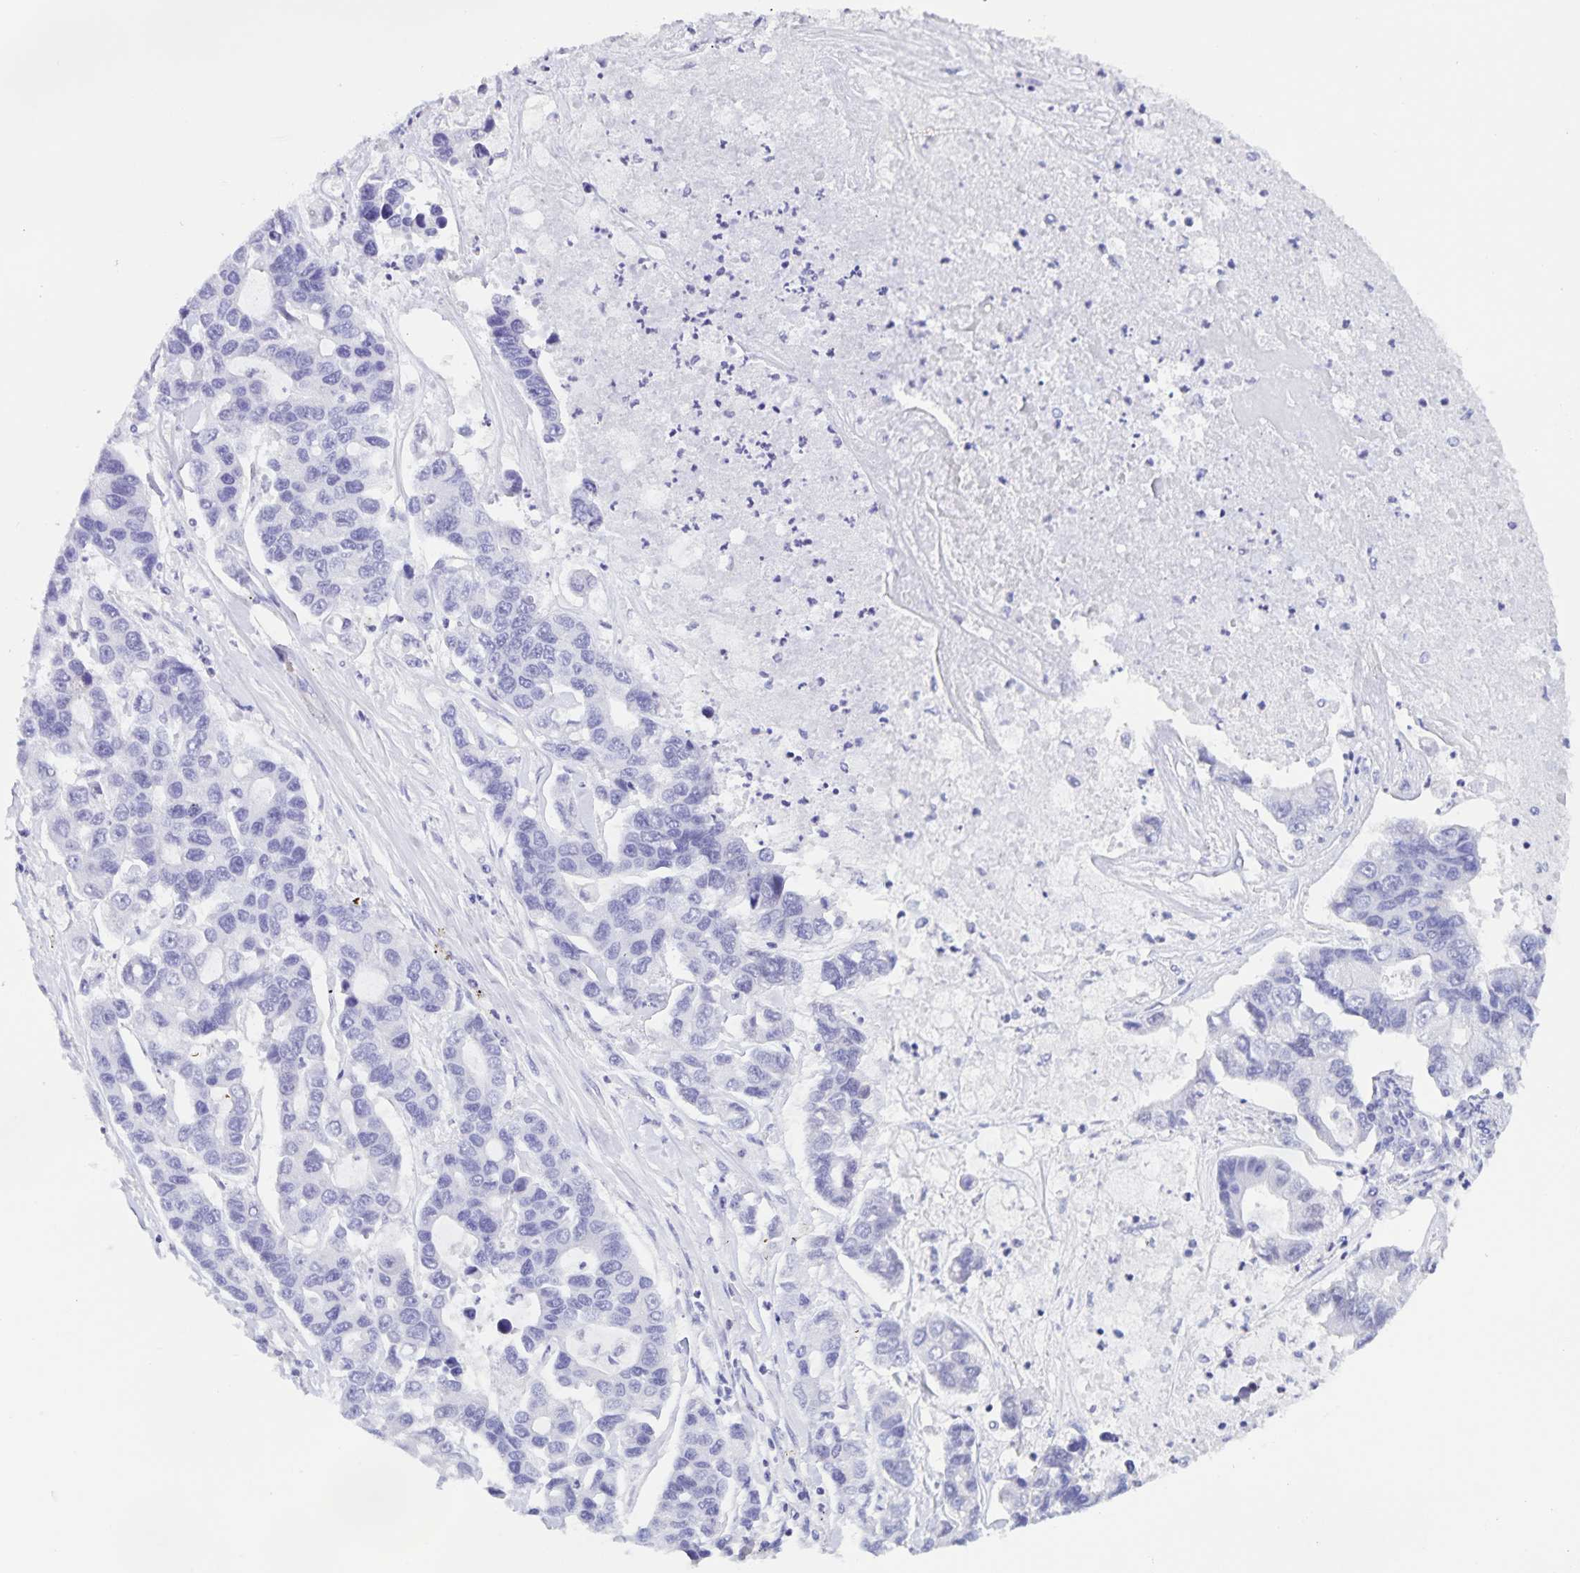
{"staining": {"intensity": "negative", "quantity": "none", "location": "none"}, "tissue": "lung cancer", "cell_type": "Tumor cells", "image_type": "cancer", "snomed": [{"axis": "morphology", "description": "Adenocarcinoma, NOS"}, {"axis": "topography", "description": "Bronchus"}, {"axis": "topography", "description": "Lung"}], "caption": "Tumor cells show no significant positivity in lung adenocarcinoma.", "gene": "TGIF2LX", "patient": {"sex": "female", "age": 51}}